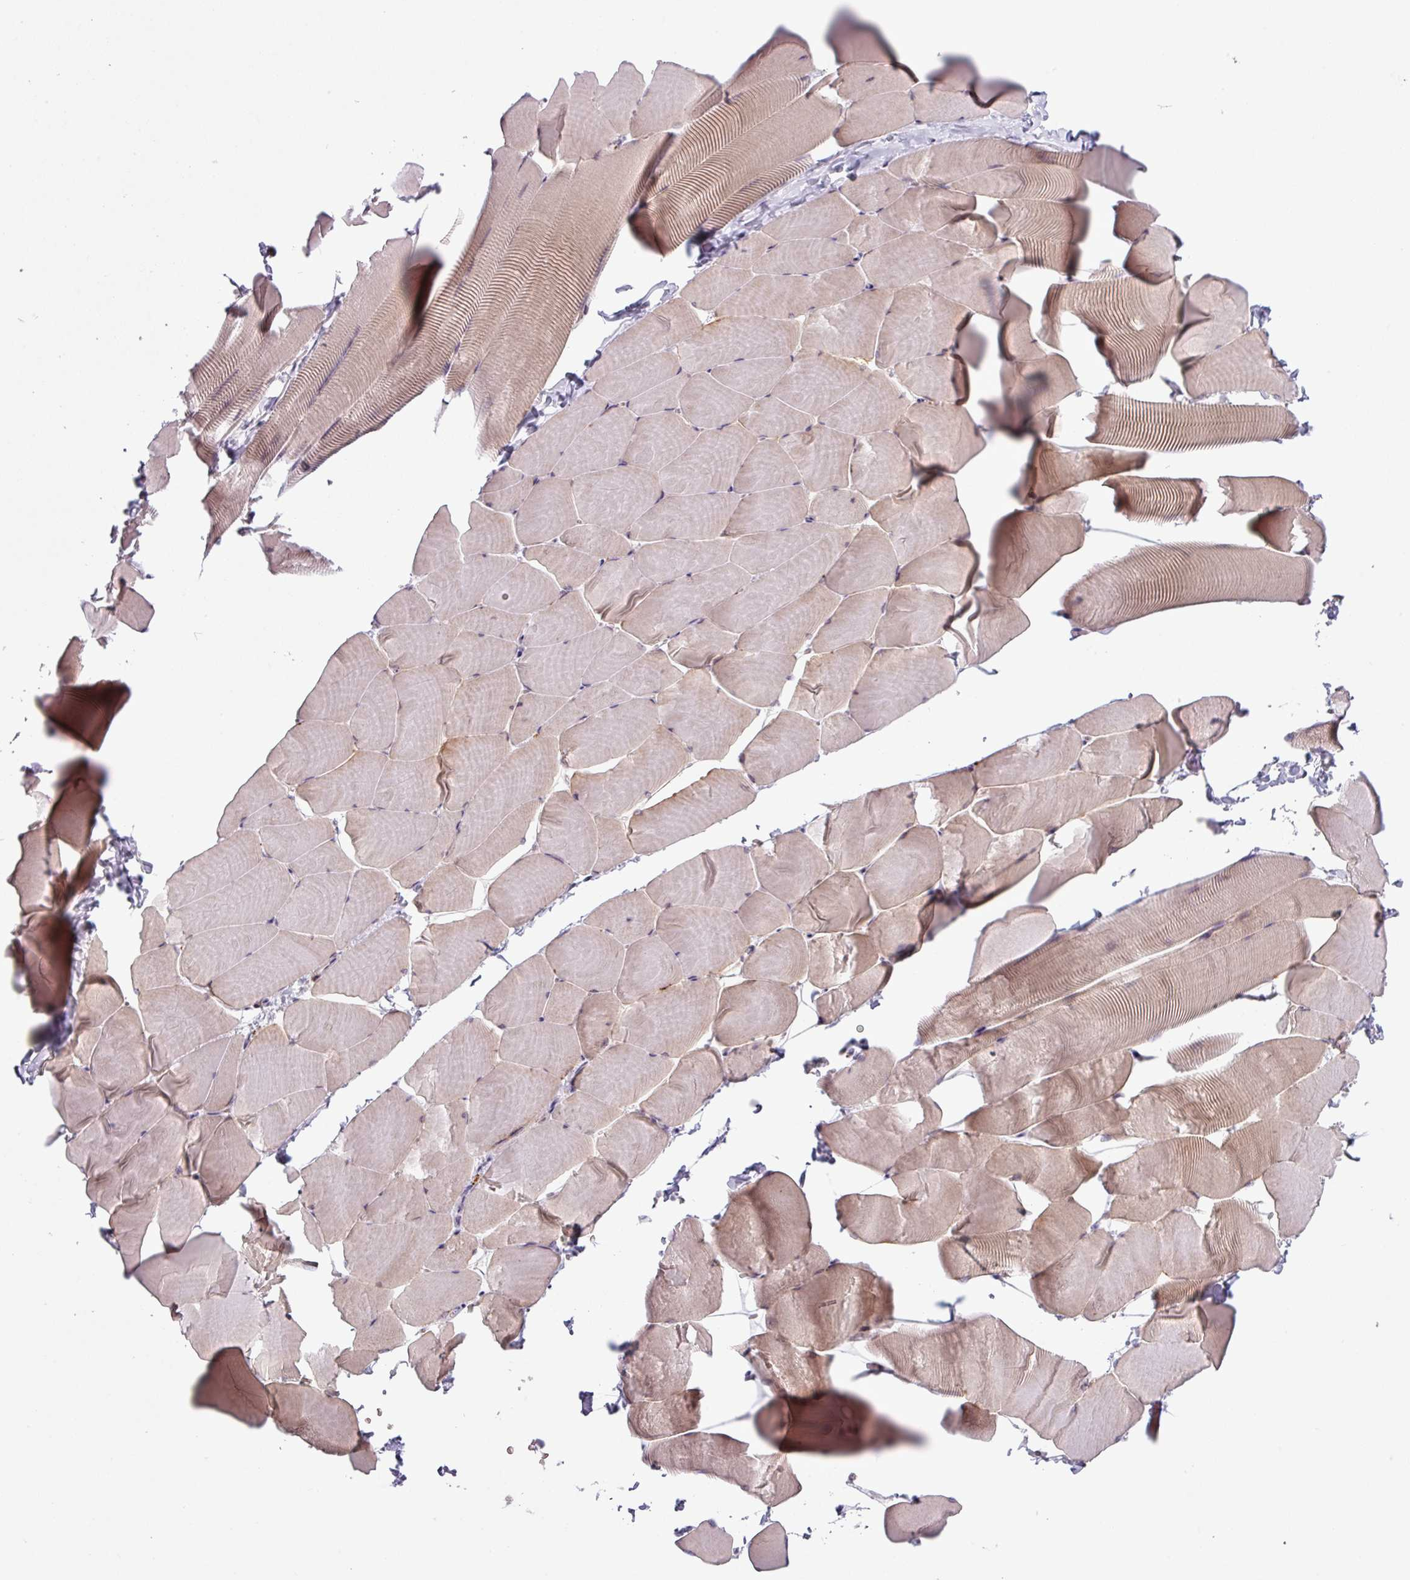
{"staining": {"intensity": "weak", "quantity": "25%-75%", "location": "cytoplasmic/membranous"}, "tissue": "skeletal muscle", "cell_type": "Myocytes", "image_type": "normal", "snomed": [{"axis": "morphology", "description": "Normal tissue, NOS"}, {"axis": "topography", "description": "Skeletal muscle"}], "caption": "The histopathology image exhibits immunohistochemical staining of normal skeletal muscle. There is weak cytoplasmic/membranous positivity is appreciated in about 25%-75% of myocytes. (DAB IHC, brown staining for protein, blue staining for nuclei).", "gene": "MAP7D2", "patient": {"sex": "male", "age": 25}}